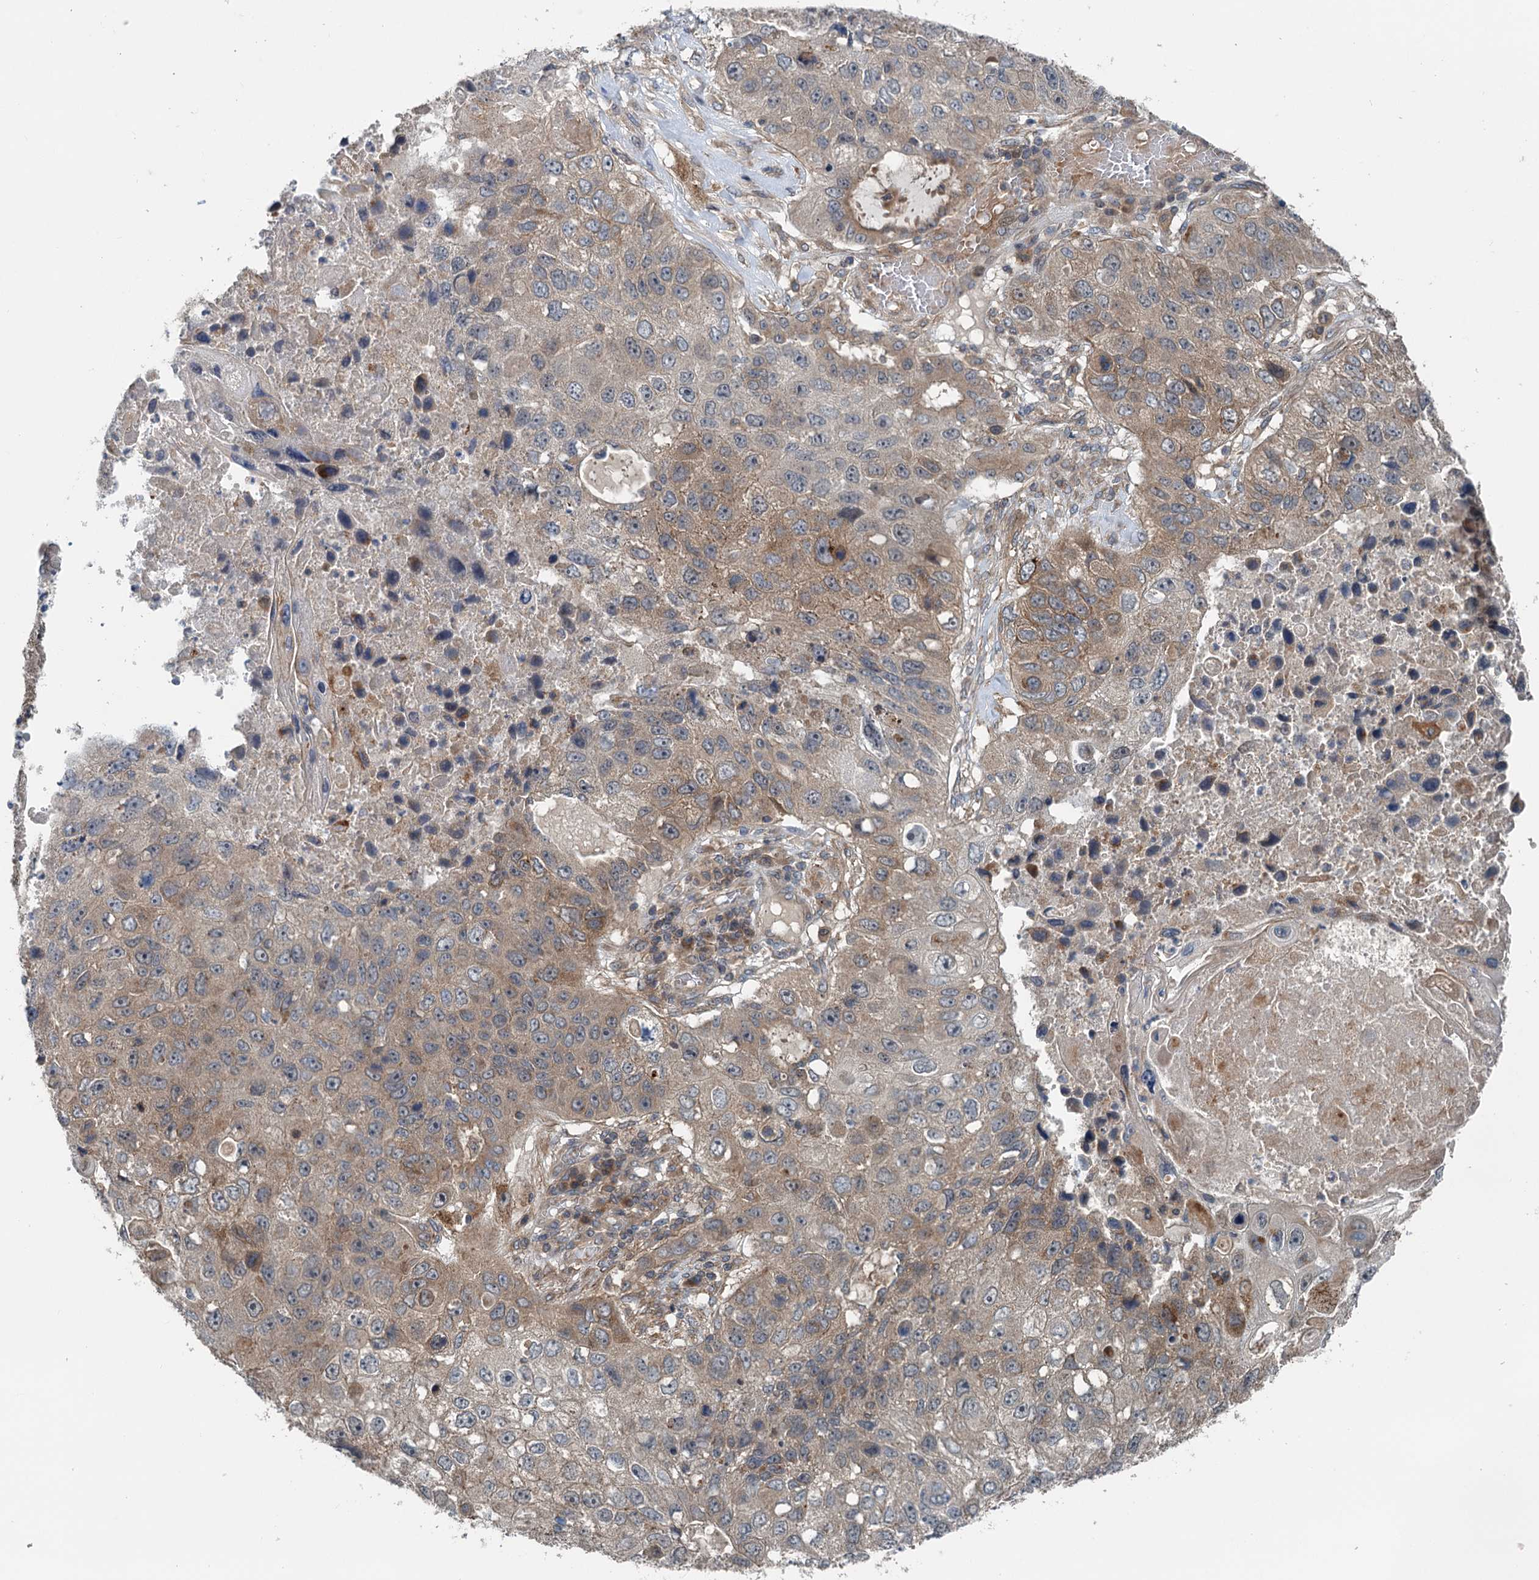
{"staining": {"intensity": "weak", "quantity": "25%-75%", "location": "cytoplasmic/membranous"}, "tissue": "lung cancer", "cell_type": "Tumor cells", "image_type": "cancer", "snomed": [{"axis": "morphology", "description": "Squamous cell carcinoma, NOS"}, {"axis": "topography", "description": "Lung"}], "caption": "Lung squamous cell carcinoma tissue displays weak cytoplasmic/membranous expression in about 25%-75% of tumor cells", "gene": "TEDC1", "patient": {"sex": "male", "age": 61}}